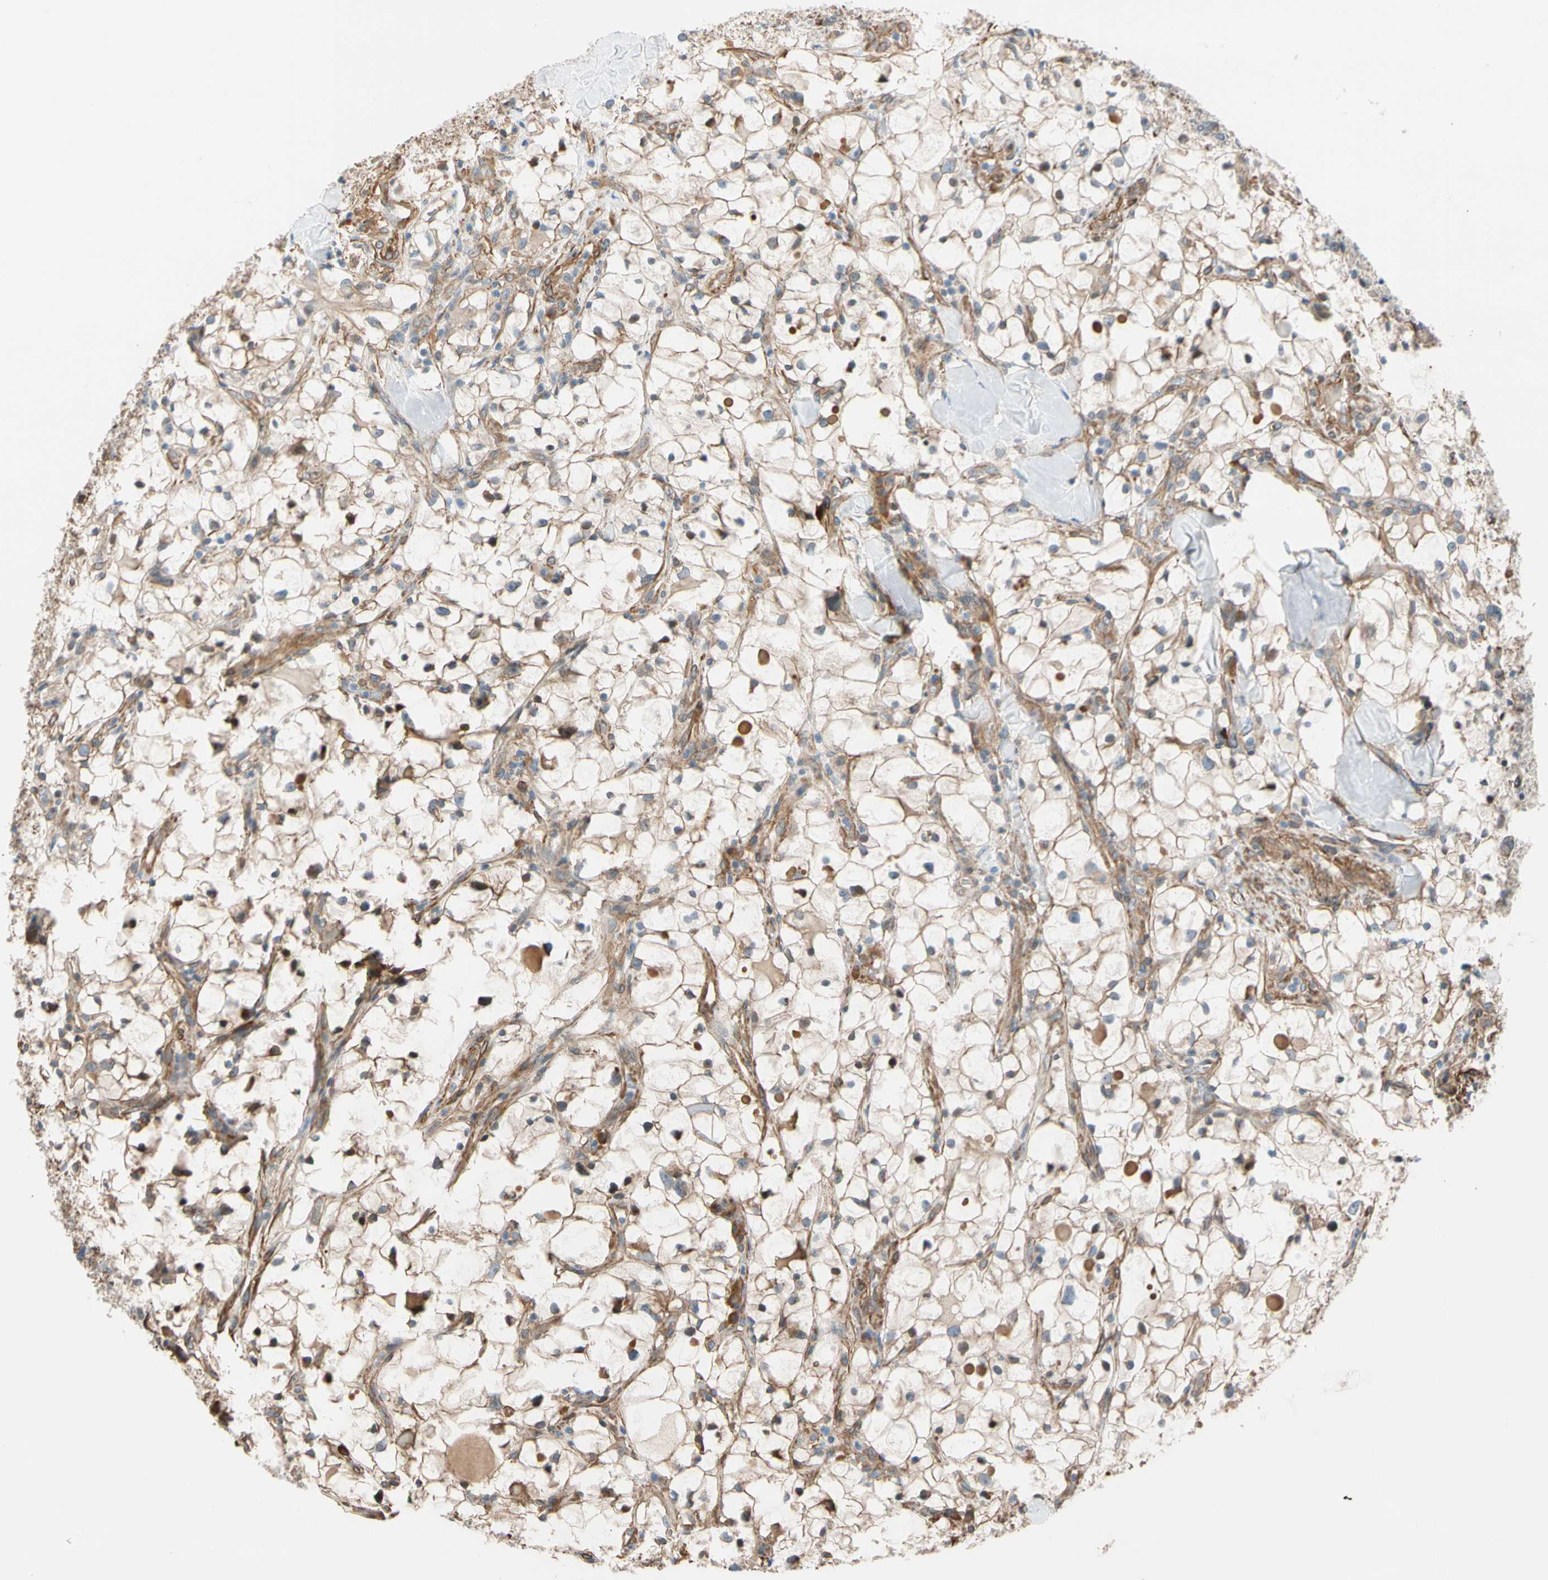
{"staining": {"intensity": "weak", "quantity": ">75%", "location": "cytoplasmic/membranous"}, "tissue": "renal cancer", "cell_type": "Tumor cells", "image_type": "cancer", "snomed": [{"axis": "morphology", "description": "Adenocarcinoma, NOS"}, {"axis": "topography", "description": "Kidney"}], "caption": "Protein expression analysis of renal cancer (adenocarcinoma) displays weak cytoplasmic/membranous staining in approximately >75% of tumor cells.", "gene": "LIMK2", "patient": {"sex": "female", "age": 60}}